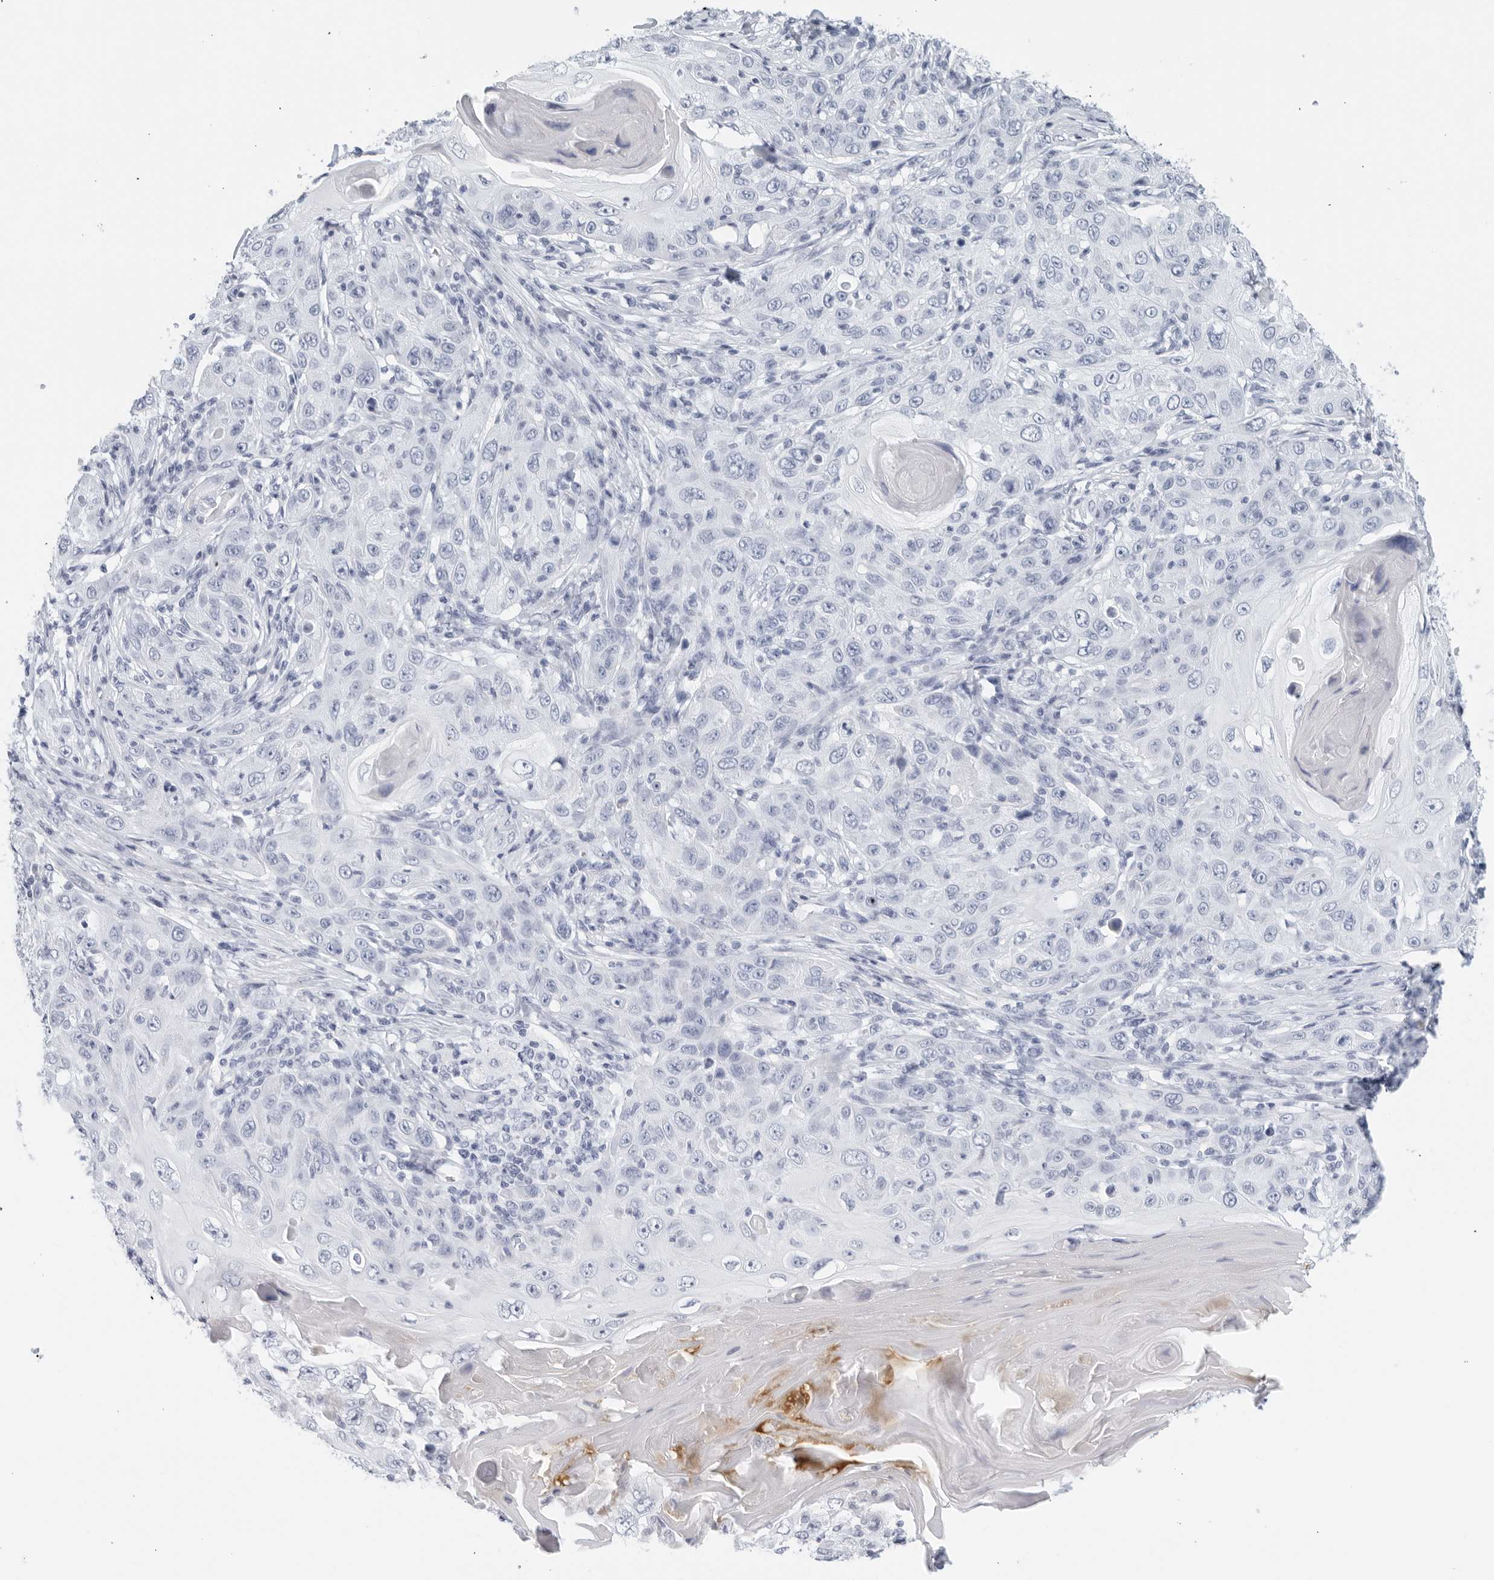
{"staining": {"intensity": "negative", "quantity": "none", "location": "none"}, "tissue": "skin cancer", "cell_type": "Tumor cells", "image_type": "cancer", "snomed": [{"axis": "morphology", "description": "Squamous cell carcinoma, NOS"}, {"axis": "topography", "description": "Skin"}], "caption": "A micrograph of skin cancer stained for a protein displays no brown staining in tumor cells.", "gene": "FGG", "patient": {"sex": "female", "age": 88}}